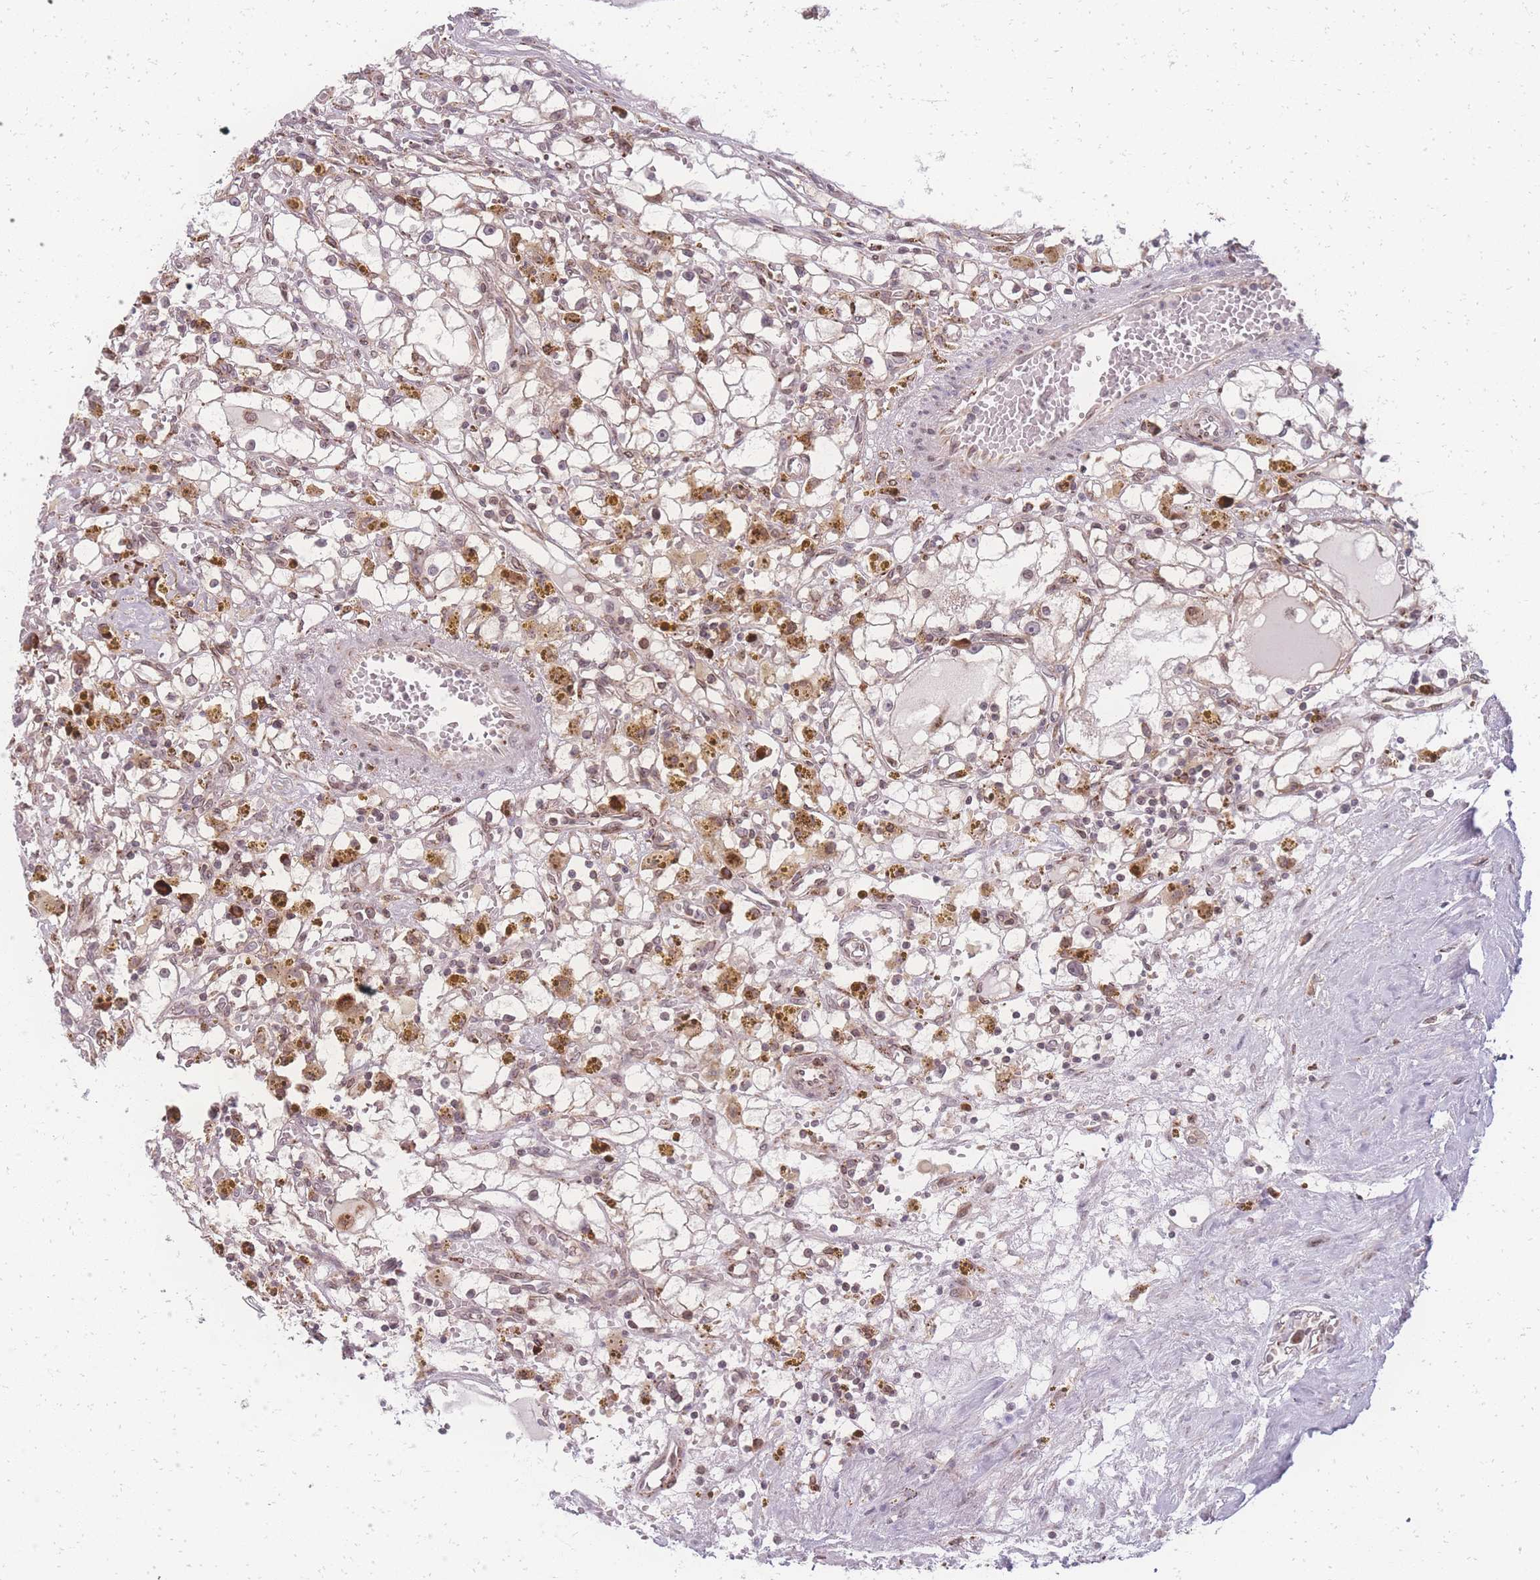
{"staining": {"intensity": "negative", "quantity": "none", "location": "none"}, "tissue": "renal cancer", "cell_type": "Tumor cells", "image_type": "cancer", "snomed": [{"axis": "morphology", "description": "Adenocarcinoma, NOS"}, {"axis": "topography", "description": "Kidney"}], "caption": "This is an IHC histopathology image of human renal cancer. There is no expression in tumor cells.", "gene": "ZC3H13", "patient": {"sex": "male", "age": 56}}